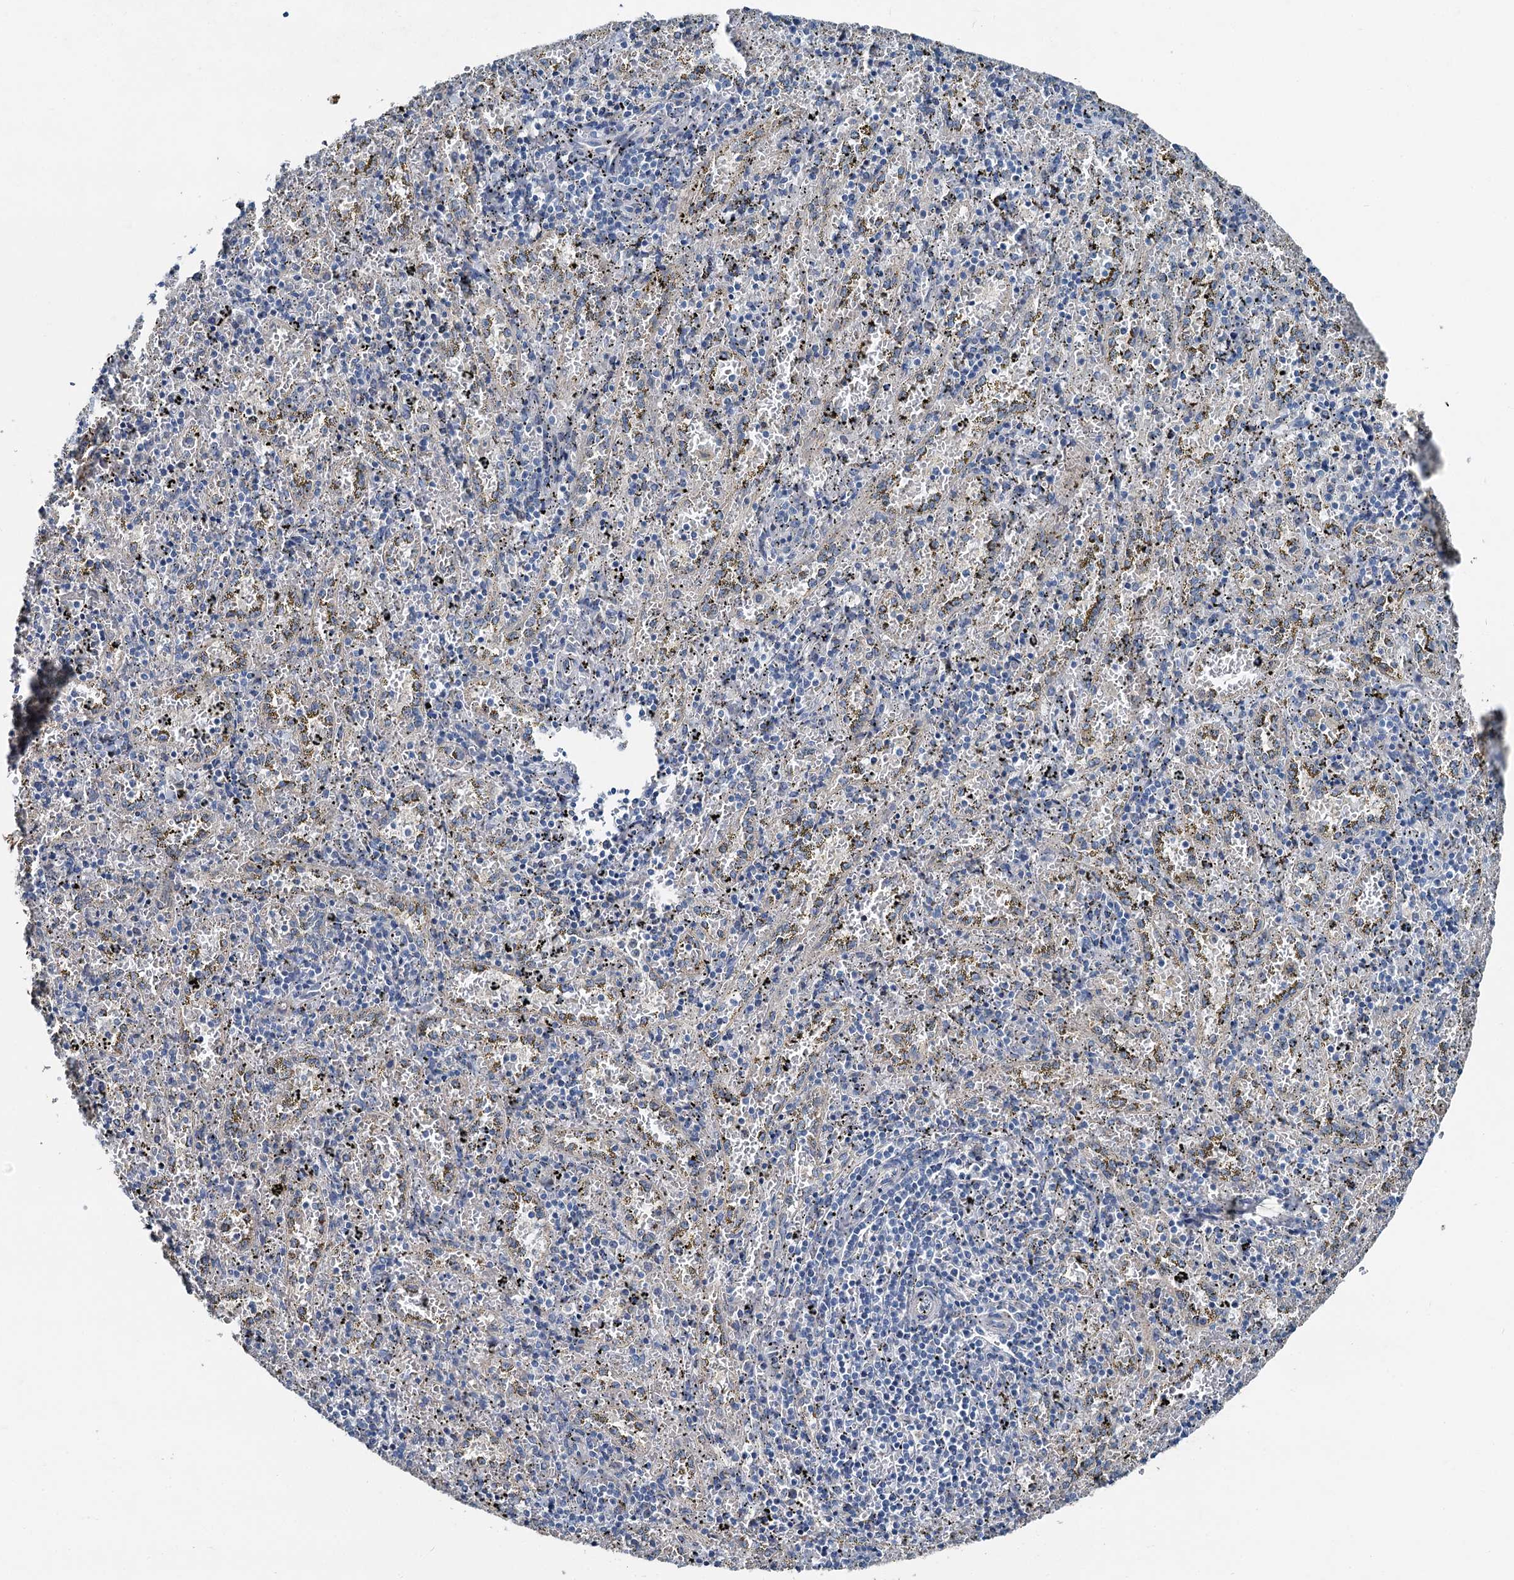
{"staining": {"intensity": "negative", "quantity": "none", "location": "none"}, "tissue": "spleen", "cell_type": "Cells in red pulp", "image_type": "normal", "snomed": [{"axis": "morphology", "description": "Normal tissue, NOS"}, {"axis": "topography", "description": "Spleen"}], "caption": "Immunohistochemical staining of normal spleen displays no significant positivity in cells in red pulp.", "gene": "C6orf120", "patient": {"sex": "male", "age": 11}}